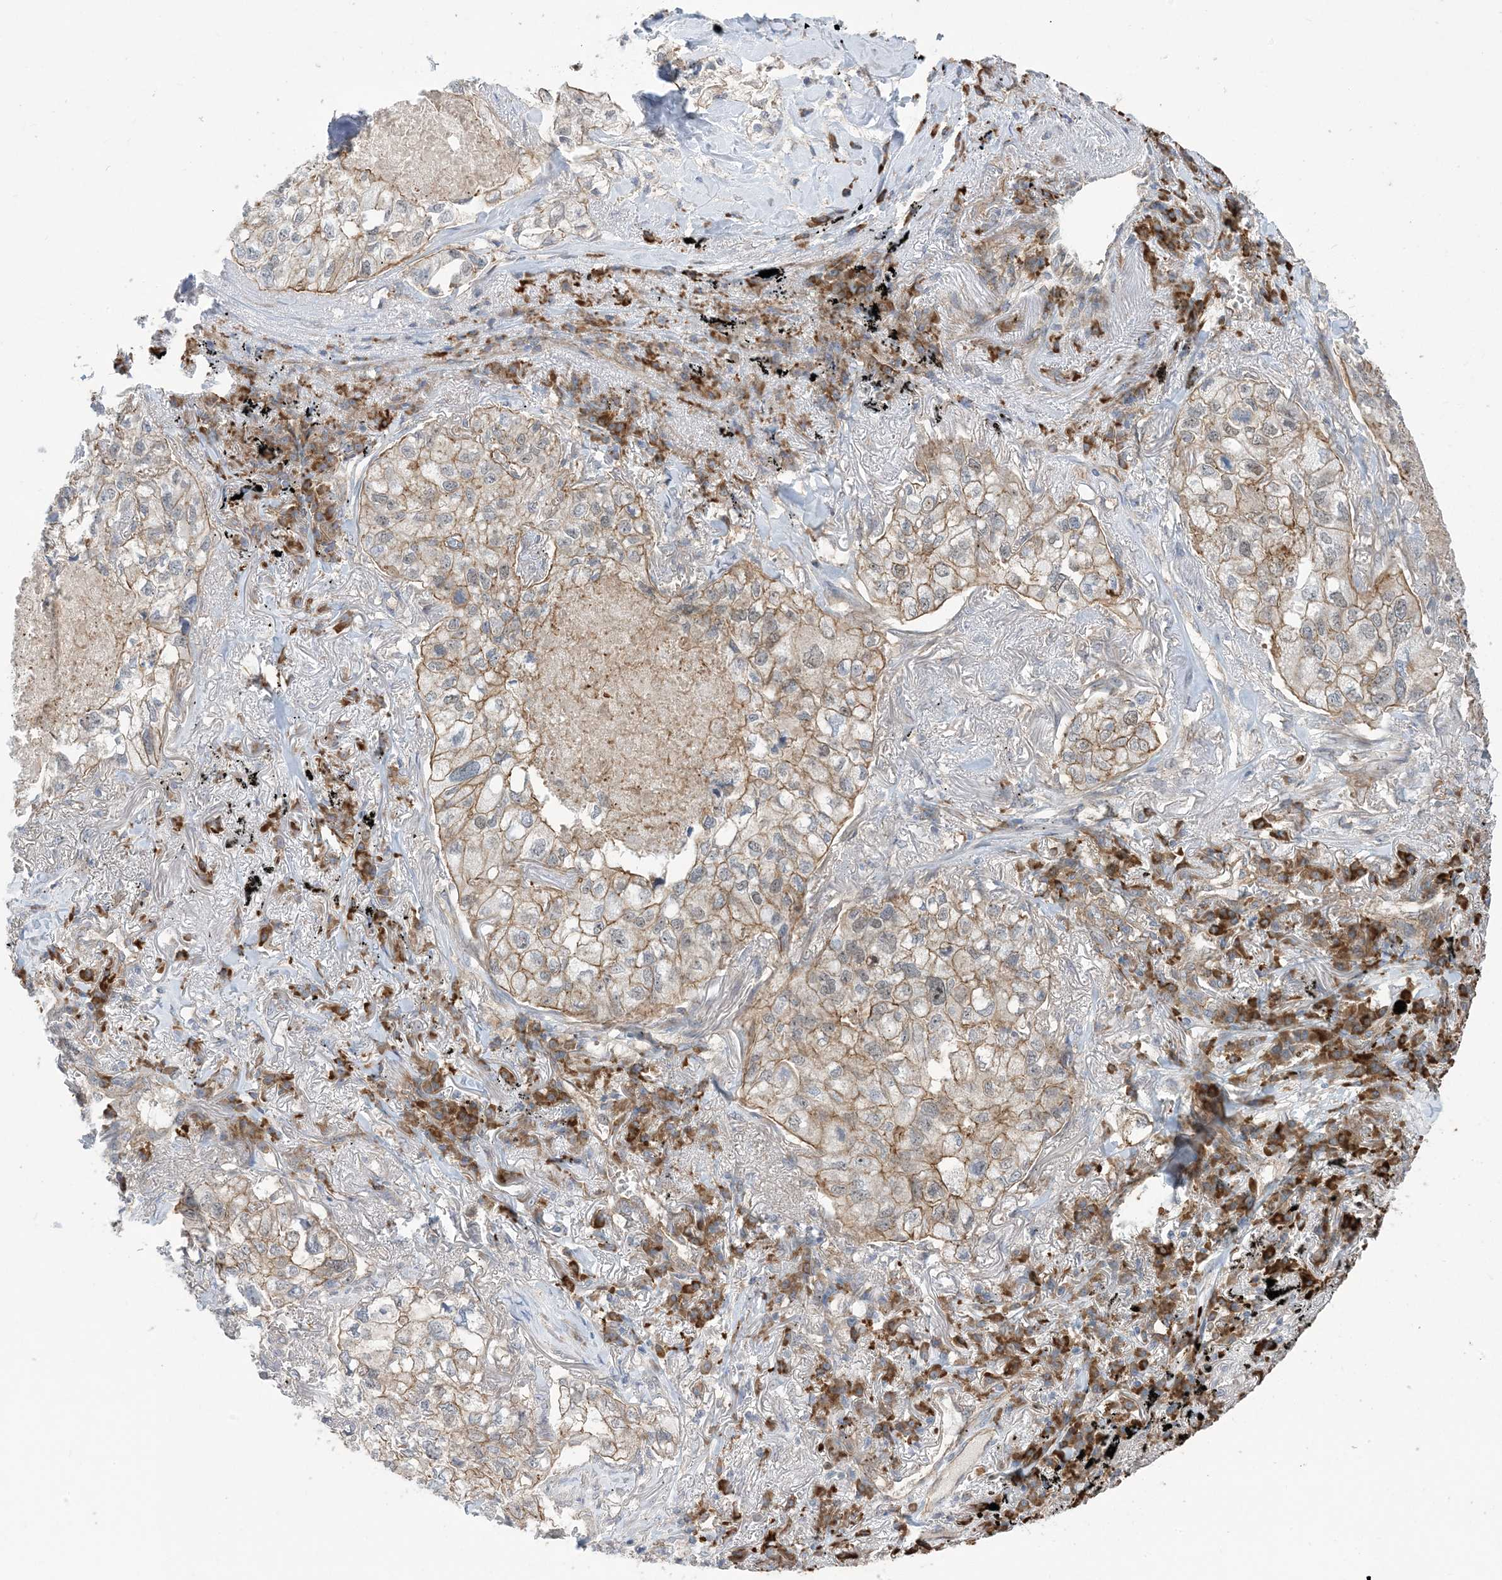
{"staining": {"intensity": "moderate", "quantity": "25%-75%", "location": "cytoplasmic/membranous"}, "tissue": "lung cancer", "cell_type": "Tumor cells", "image_type": "cancer", "snomed": [{"axis": "morphology", "description": "Adenocarcinoma, NOS"}, {"axis": "topography", "description": "Lung"}], "caption": "Approximately 25%-75% of tumor cells in adenocarcinoma (lung) display moderate cytoplasmic/membranous protein positivity as visualized by brown immunohistochemical staining.", "gene": "AOC1", "patient": {"sex": "male", "age": 65}}